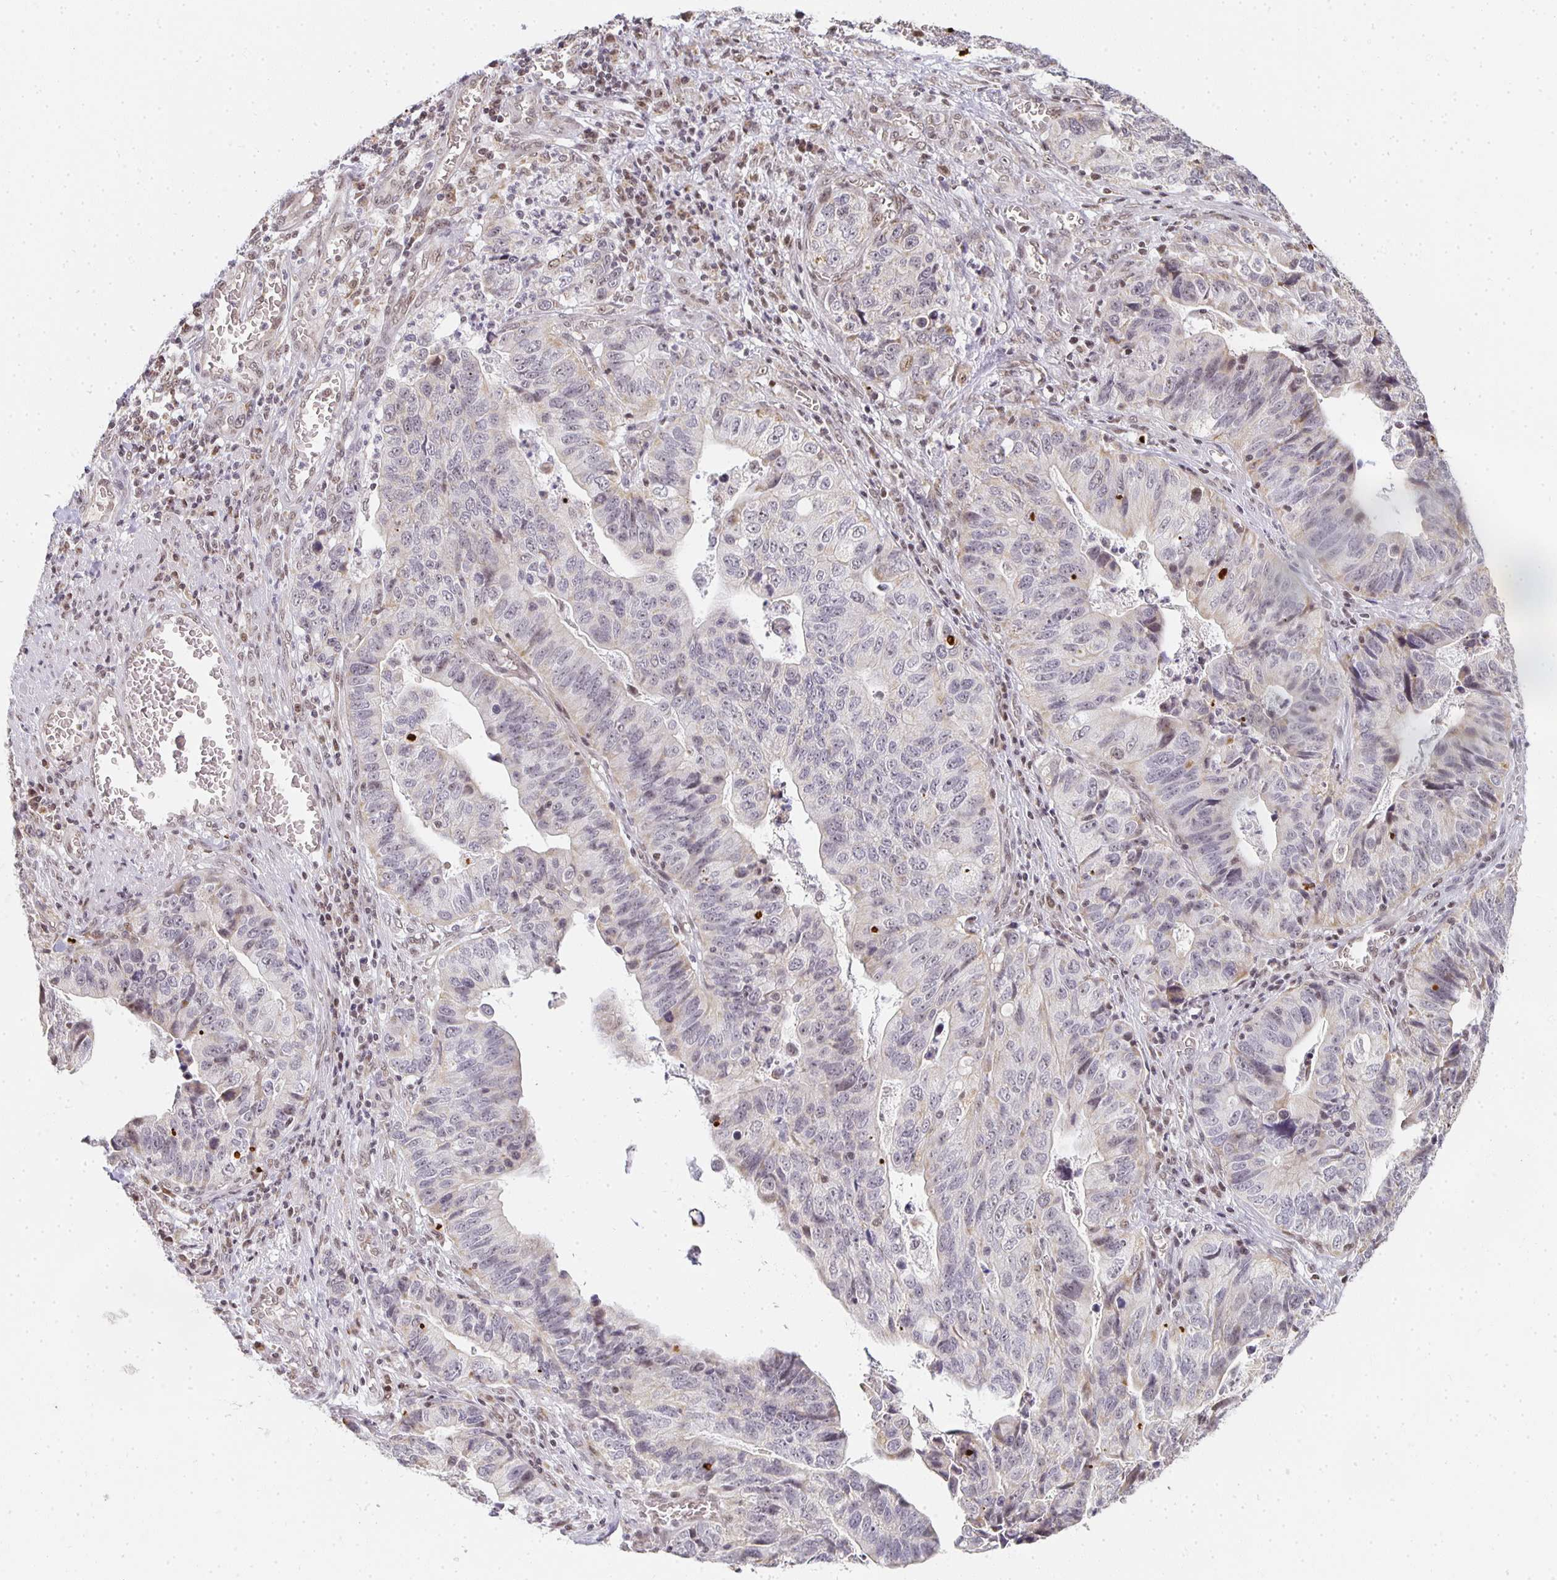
{"staining": {"intensity": "negative", "quantity": "none", "location": "none"}, "tissue": "stomach cancer", "cell_type": "Tumor cells", "image_type": "cancer", "snomed": [{"axis": "morphology", "description": "Adenocarcinoma, NOS"}, {"axis": "topography", "description": "Stomach, upper"}], "caption": "The immunohistochemistry (IHC) image has no significant positivity in tumor cells of stomach cancer tissue.", "gene": "SMARCA2", "patient": {"sex": "female", "age": 67}}